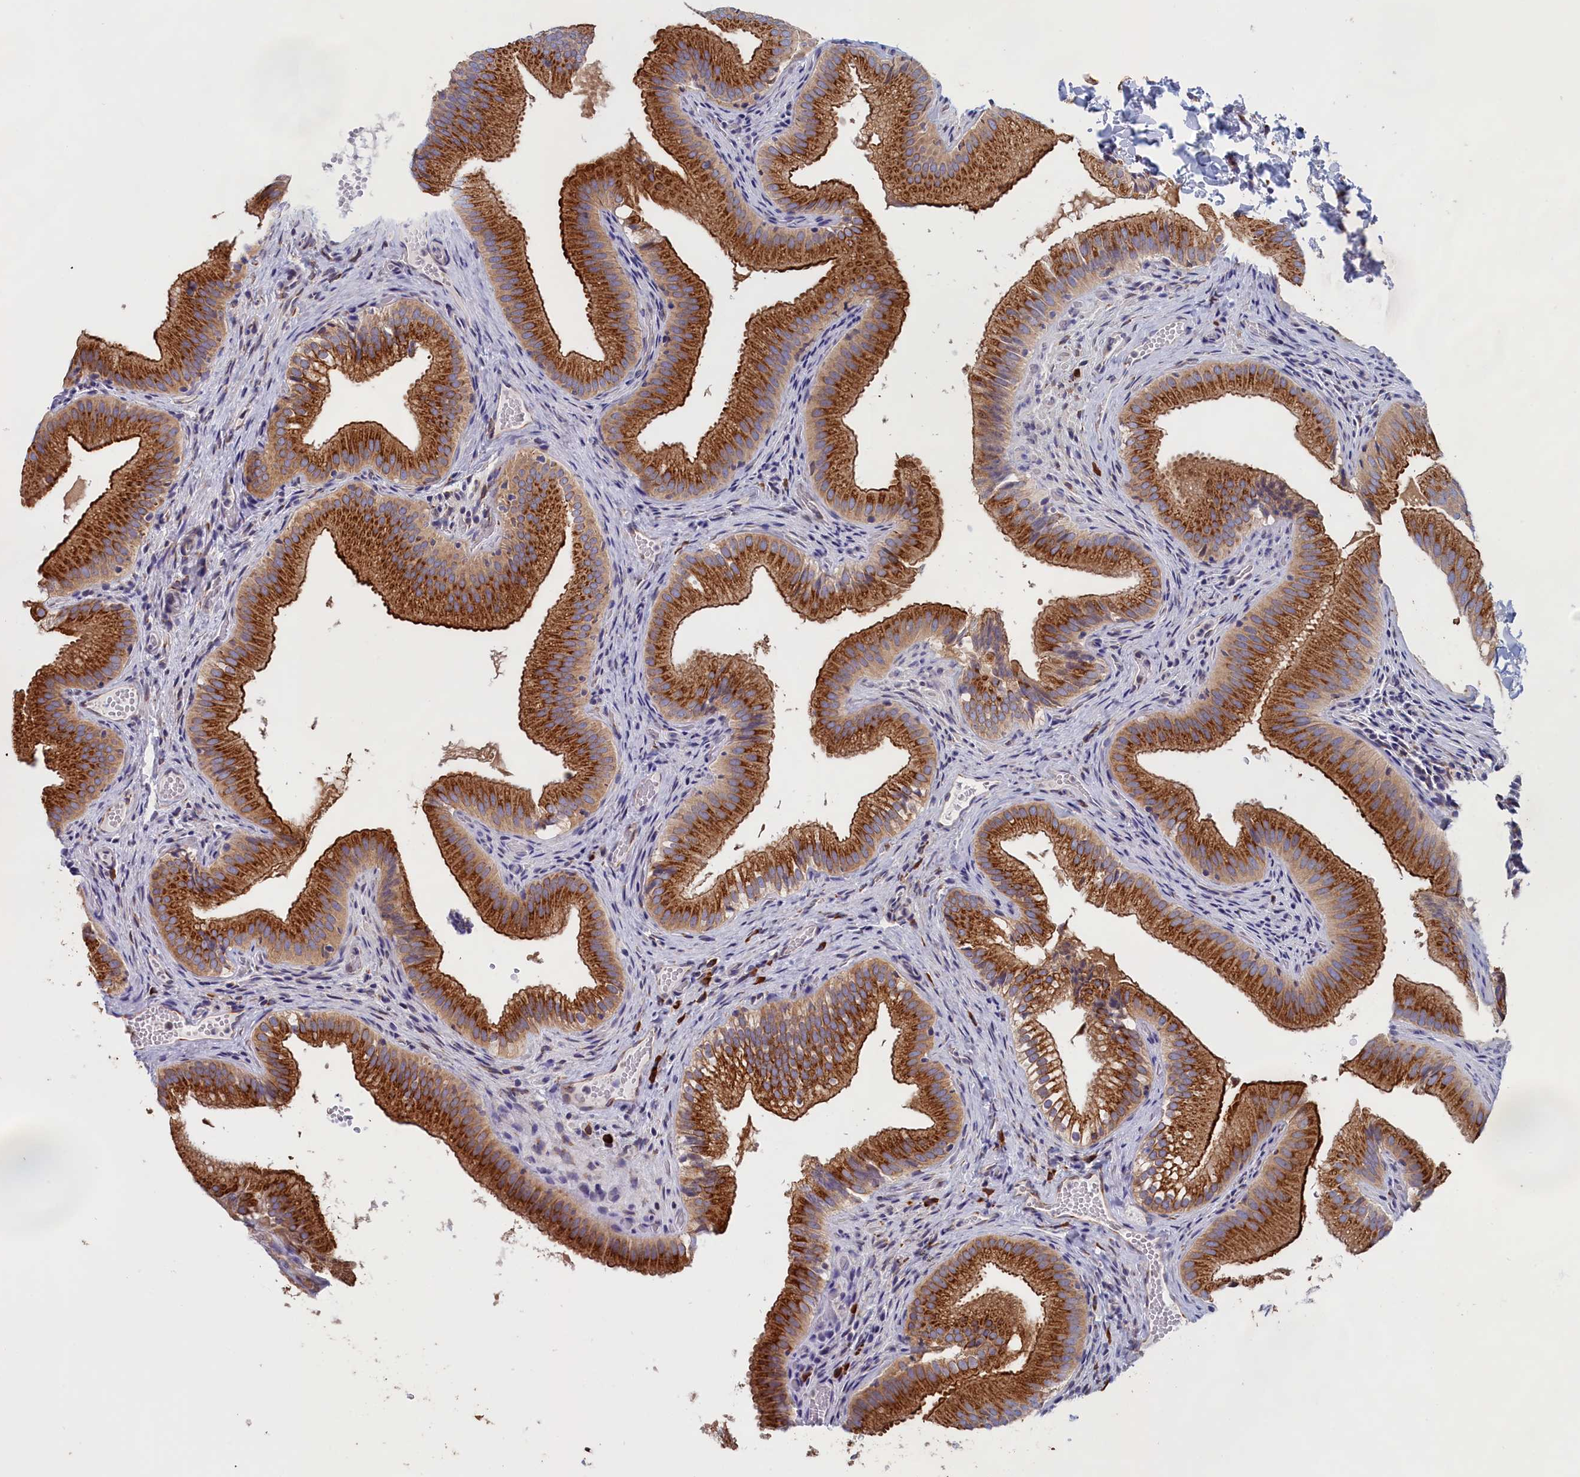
{"staining": {"intensity": "strong", "quantity": ">75%", "location": "cytoplasmic/membranous"}, "tissue": "gallbladder", "cell_type": "Glandular cells", "image_type": "normal", "snomed": [{"axis": "morphology", "description": "Normal tissue, NOS"}, {"axis": "topography", "description": "Gallbladder"}], "caption": "Protein staining of benign gallbladder displays strong cytoplasmic/membranous expression in approximately >75% of glandular cells. Nuclei are stained in blue.", "gene": "CCDC68", "patient": {"sex": "female", "age": 30}}